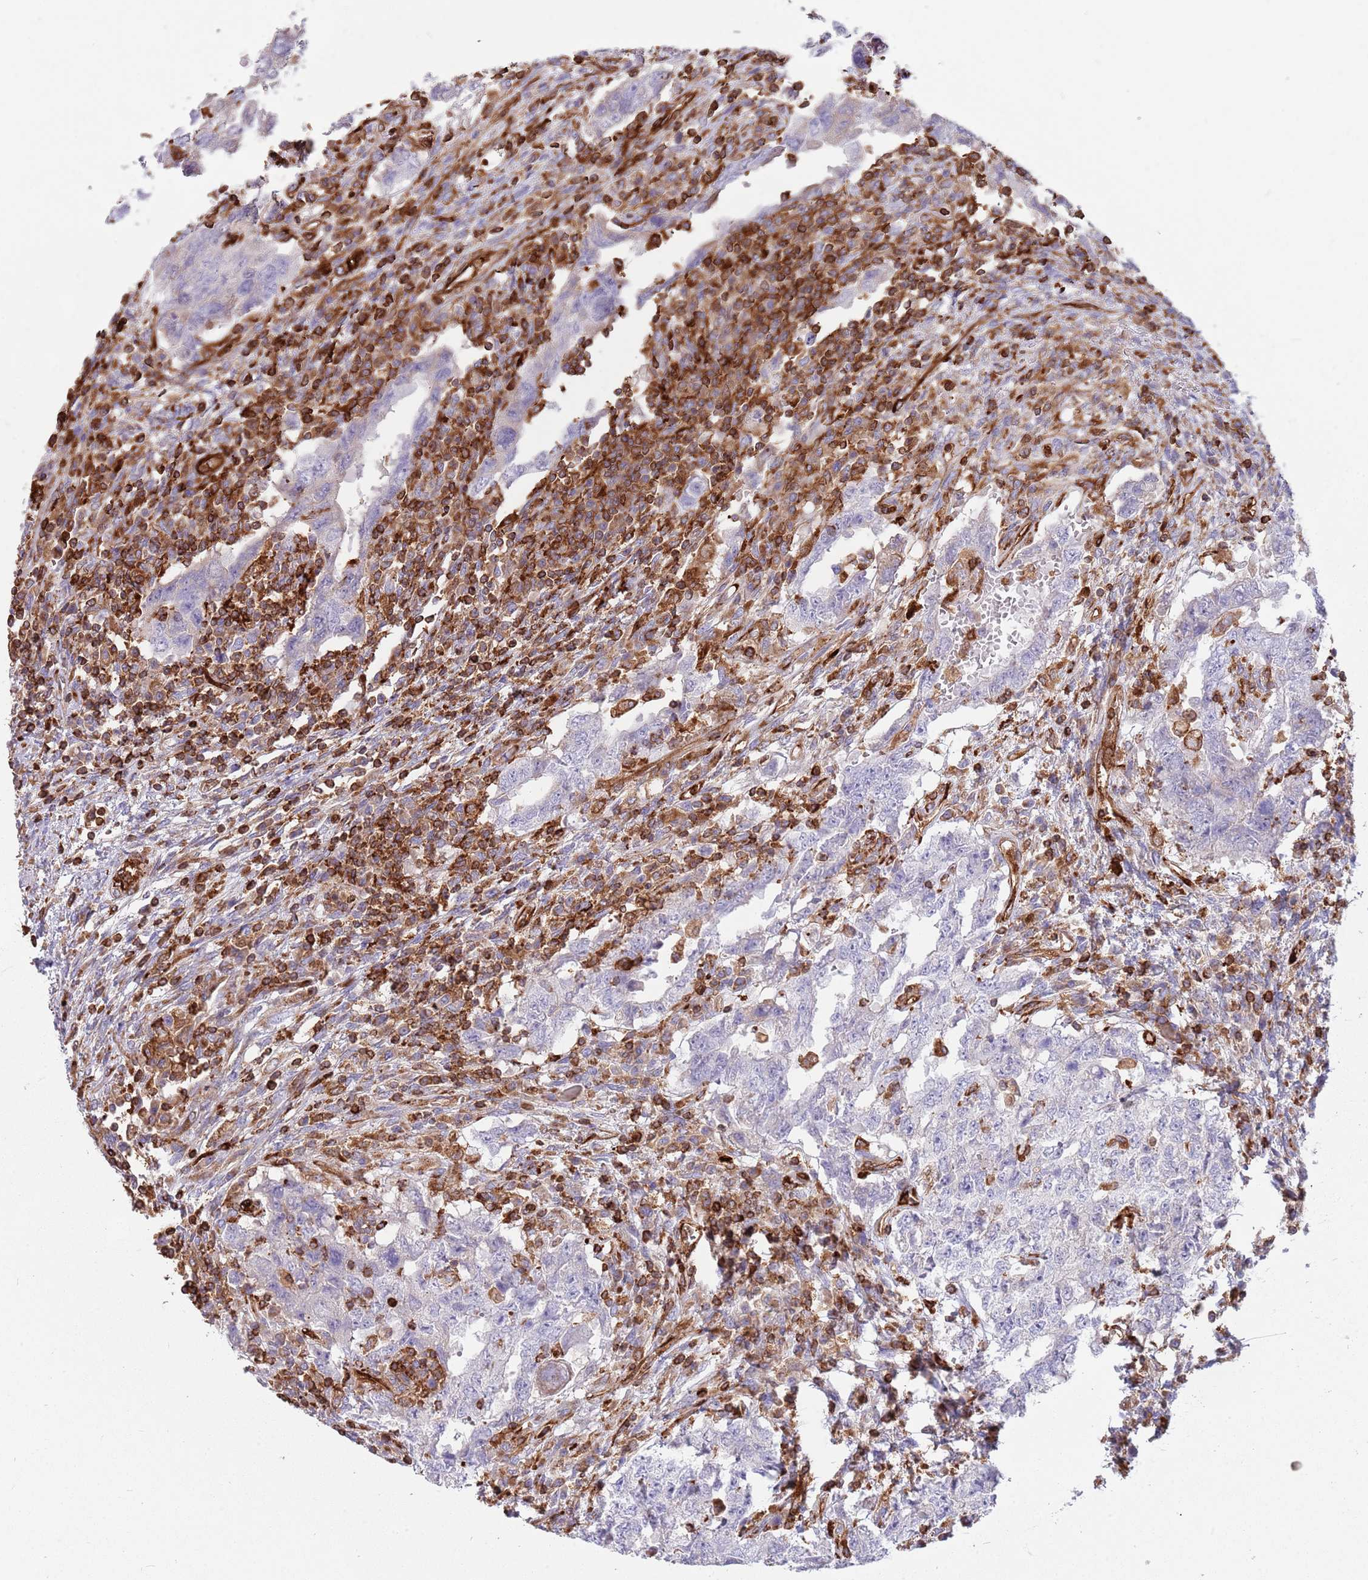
{"staining": {"intensity": "negative", "quantity": "none", "location": "none"}, "tissue": "testis cancer", "cell_type": "Tumor cells", "image_type": "cancer", "snomed": [{"axis": "morphology", "description": "Carcinoma, Embryonal, NOS"}, {"axis": "topography", "description": "Testis"}], "caption": "Histopathology image shows no significant protein staining in tumor cells of testis cancer.", "gene": "KBTBD7", "patient": {"sex": "male", "age": 26}}